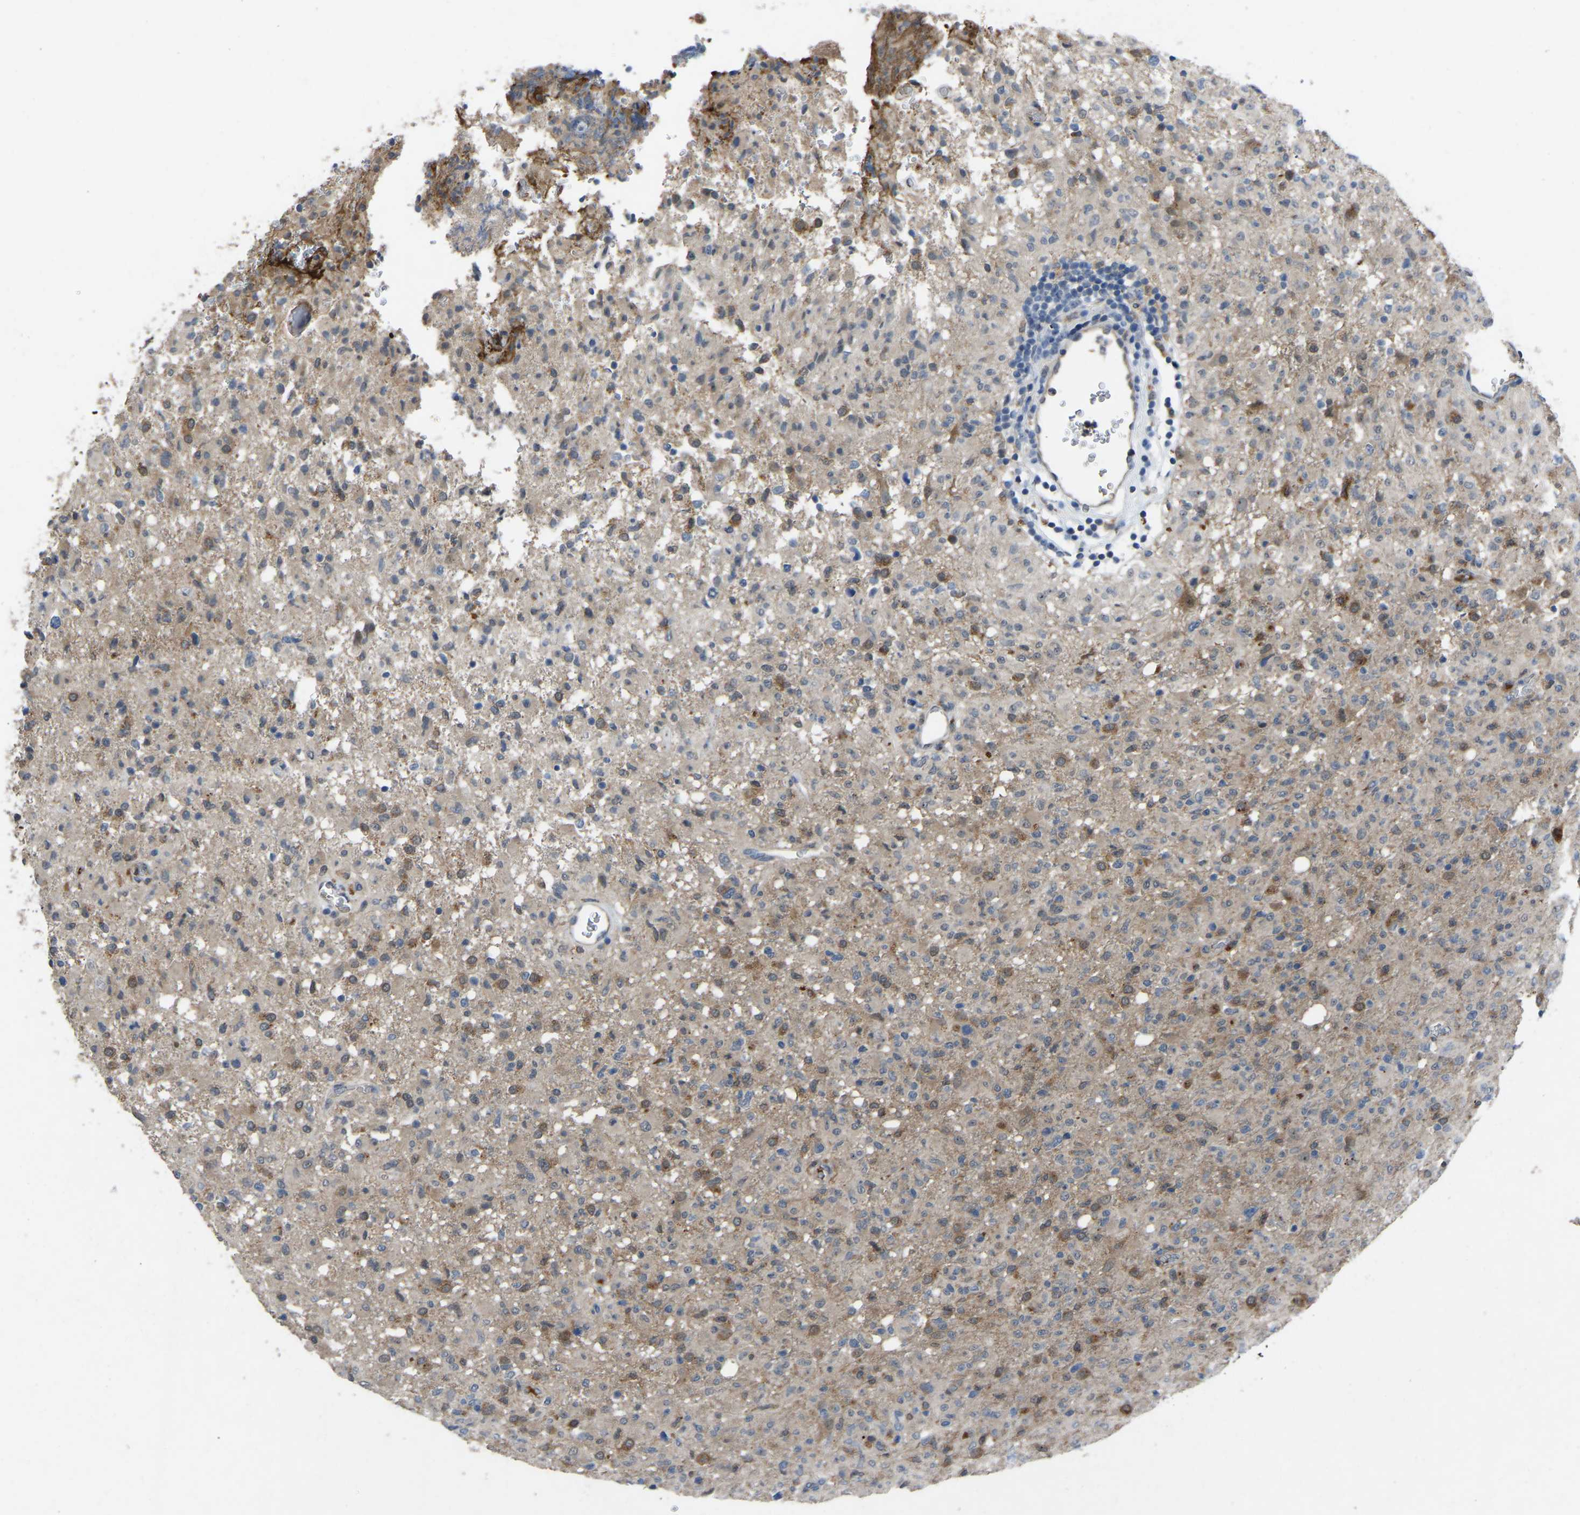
{"staining": {"intensity": "moderate", "quantity": "<25%", "location": "cytoplasmic/membranous"}, "tissue": "glioma", "cell_type": "Tumor cells", "image_type": "cancer", "snomed": [{"axis": "morphology", "description": "Glioma, malignant, High grade"}, {"axis": "topography", "description": "Brain"}], "caption": "The photomicrograph exhibits immunohistochemical staining of glioma. There is moderate cytoplasmic/membranous expression is appreciated in about <25% of tumor cells.", "gene": "FHIT", "patient": {"sex": "female", "age": 57}}